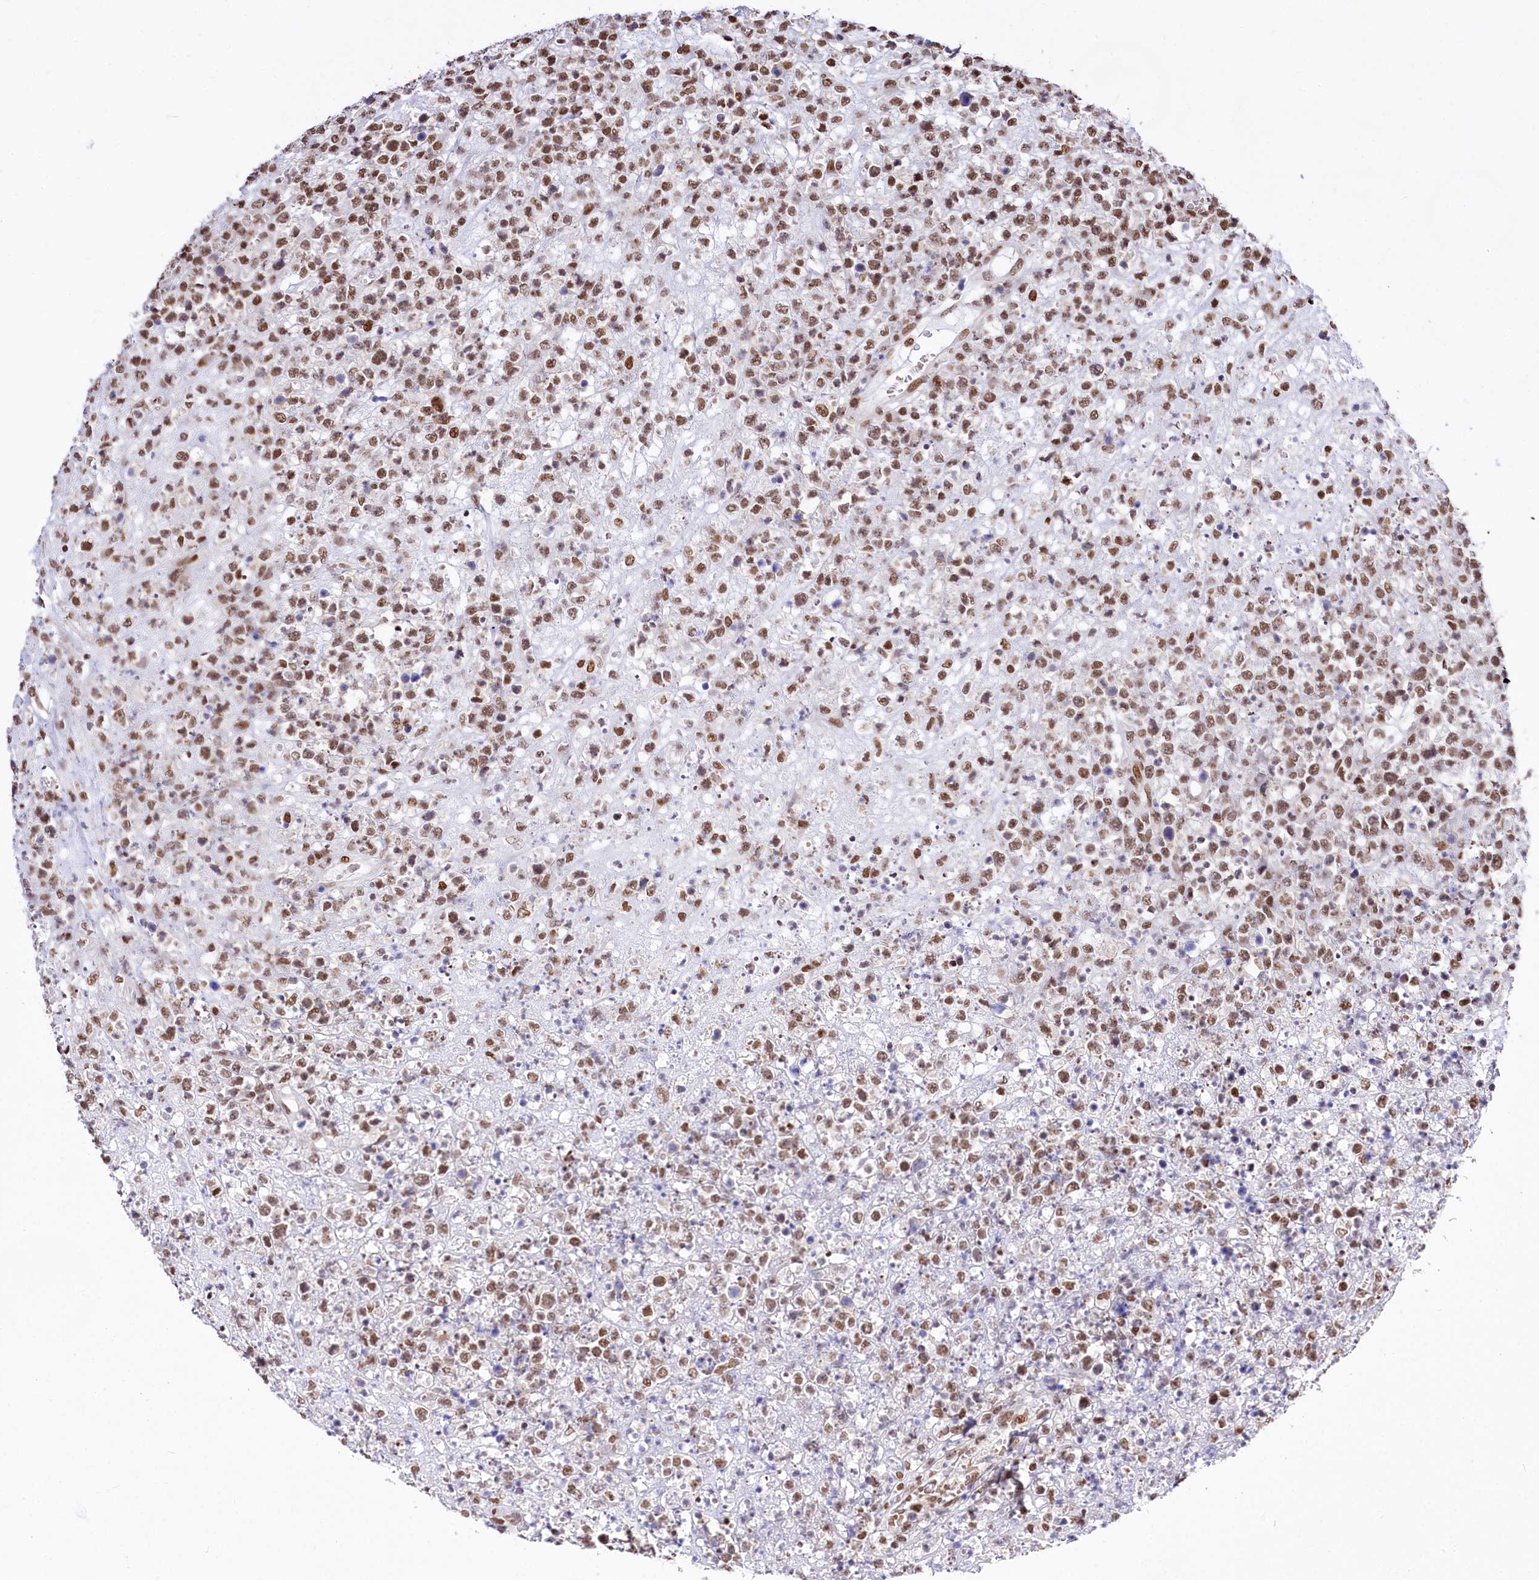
{"staining": {"intensity": "moderate", "quantity": ">75%", "location": "nuclear"}, "tissue": "lymphoma", "cell_type": "Tumor cells", "image_type": "cancer", "snomed": [{"axis": "morphology", "description": "Malignant lymphoma, non-Hodgkin's type, High grade"}, {"axis": "topography", "description": "Colon"}], "caption": "Tumor cells demonstrate medium levels of moderate nuclear staining in about >75% of cells in lymphoma.", "gene": "POU4F3", "patient": {"sex": "female", "age": 53}}